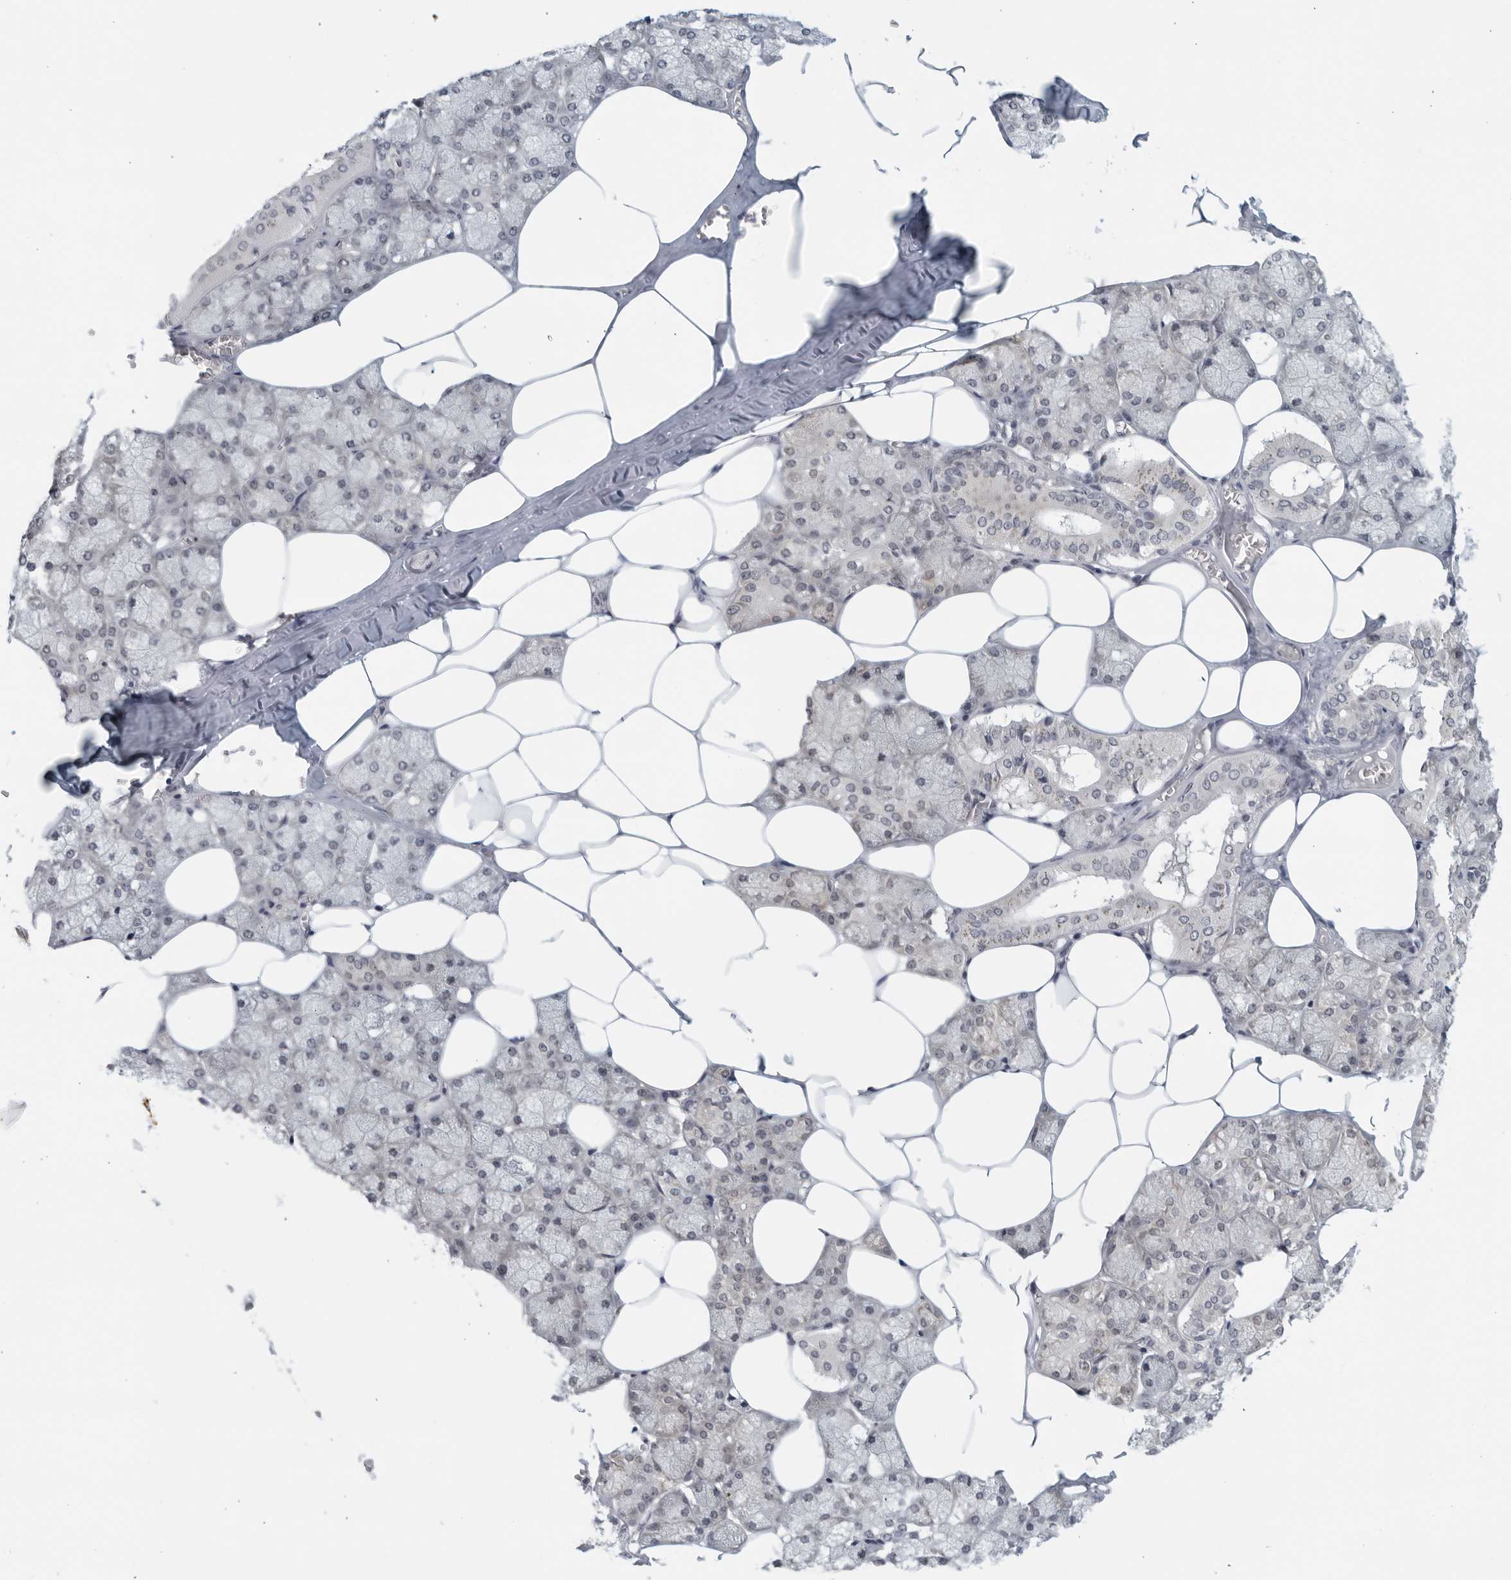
{"staining": {"intensity": "weak", "quantity": "25%-75%", "location": "cytoplasmic/membranous"}, "tissue": "salivary gland", "cell_type": "Glandular cells", "image_type": "normal", "snomed": [{"axis": "morphology", "description": "Normal tissue, NOS"}, {"axis": "topography", "description": "Salivary gland"}], "caption": "This image reveals immunohistochemistry staining of normal human salivary gland, with low weak cytoplasmic/membranous expression in approximately 25%-75% of glandular cells.", "gene": "RC3H1", "patient": {"sex": "male", "age": 62}}